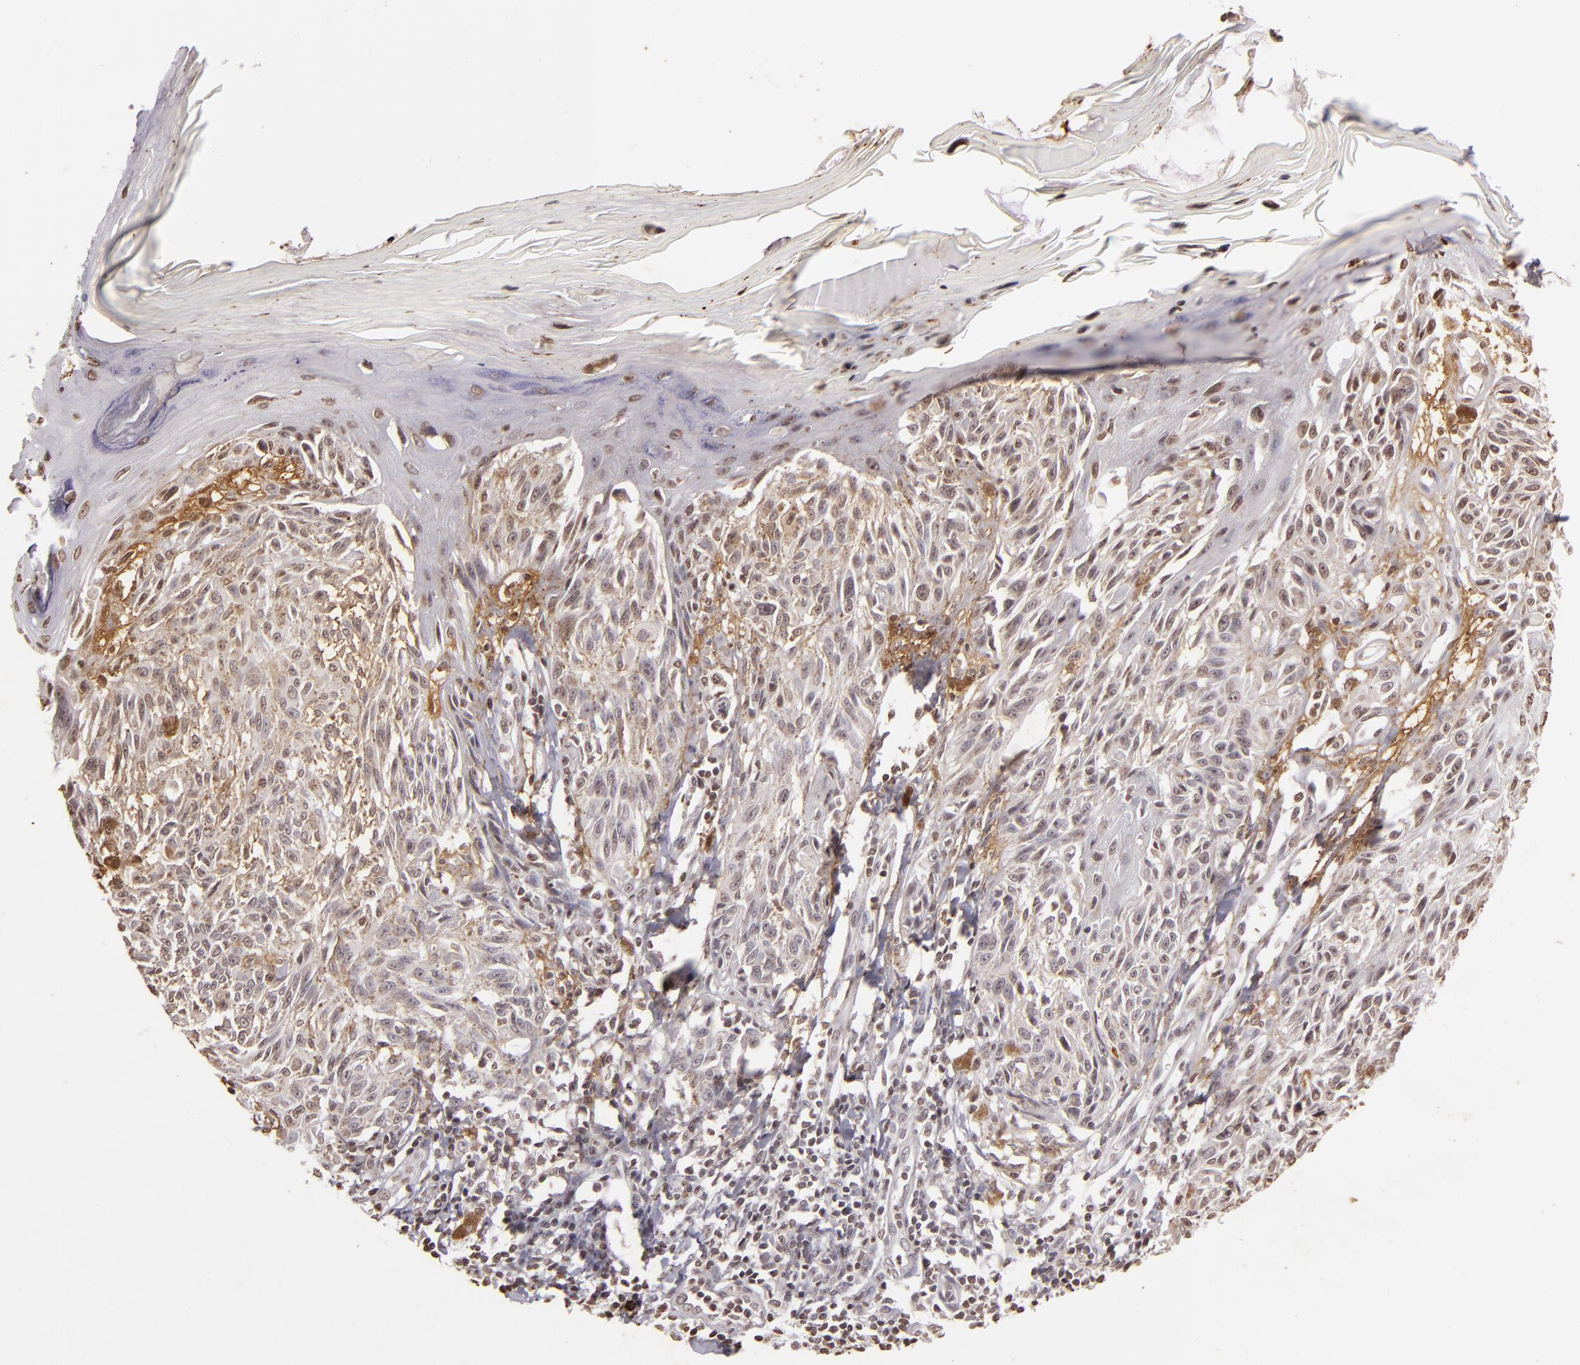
{"staining": {"intensity": "negative", "quantity": "none", "location": "none"}, "tissue": "melanoma", "cell_type": "Tumor cells", "image_type": "cancer", "snomed": [{"axis": "morphology", "description": "Malignant melanoma, NOS"}, {"axis": "topography", "description": "Skin"}], "caption": "An immunohistochemistry photomicrograph of malignant melanoma is shown. There is no staining in tumor cells of malignant melanoma. Nuclei are stained in blue.", "gene": "THRB", "patient": {"sex": "female", "age": 77}}